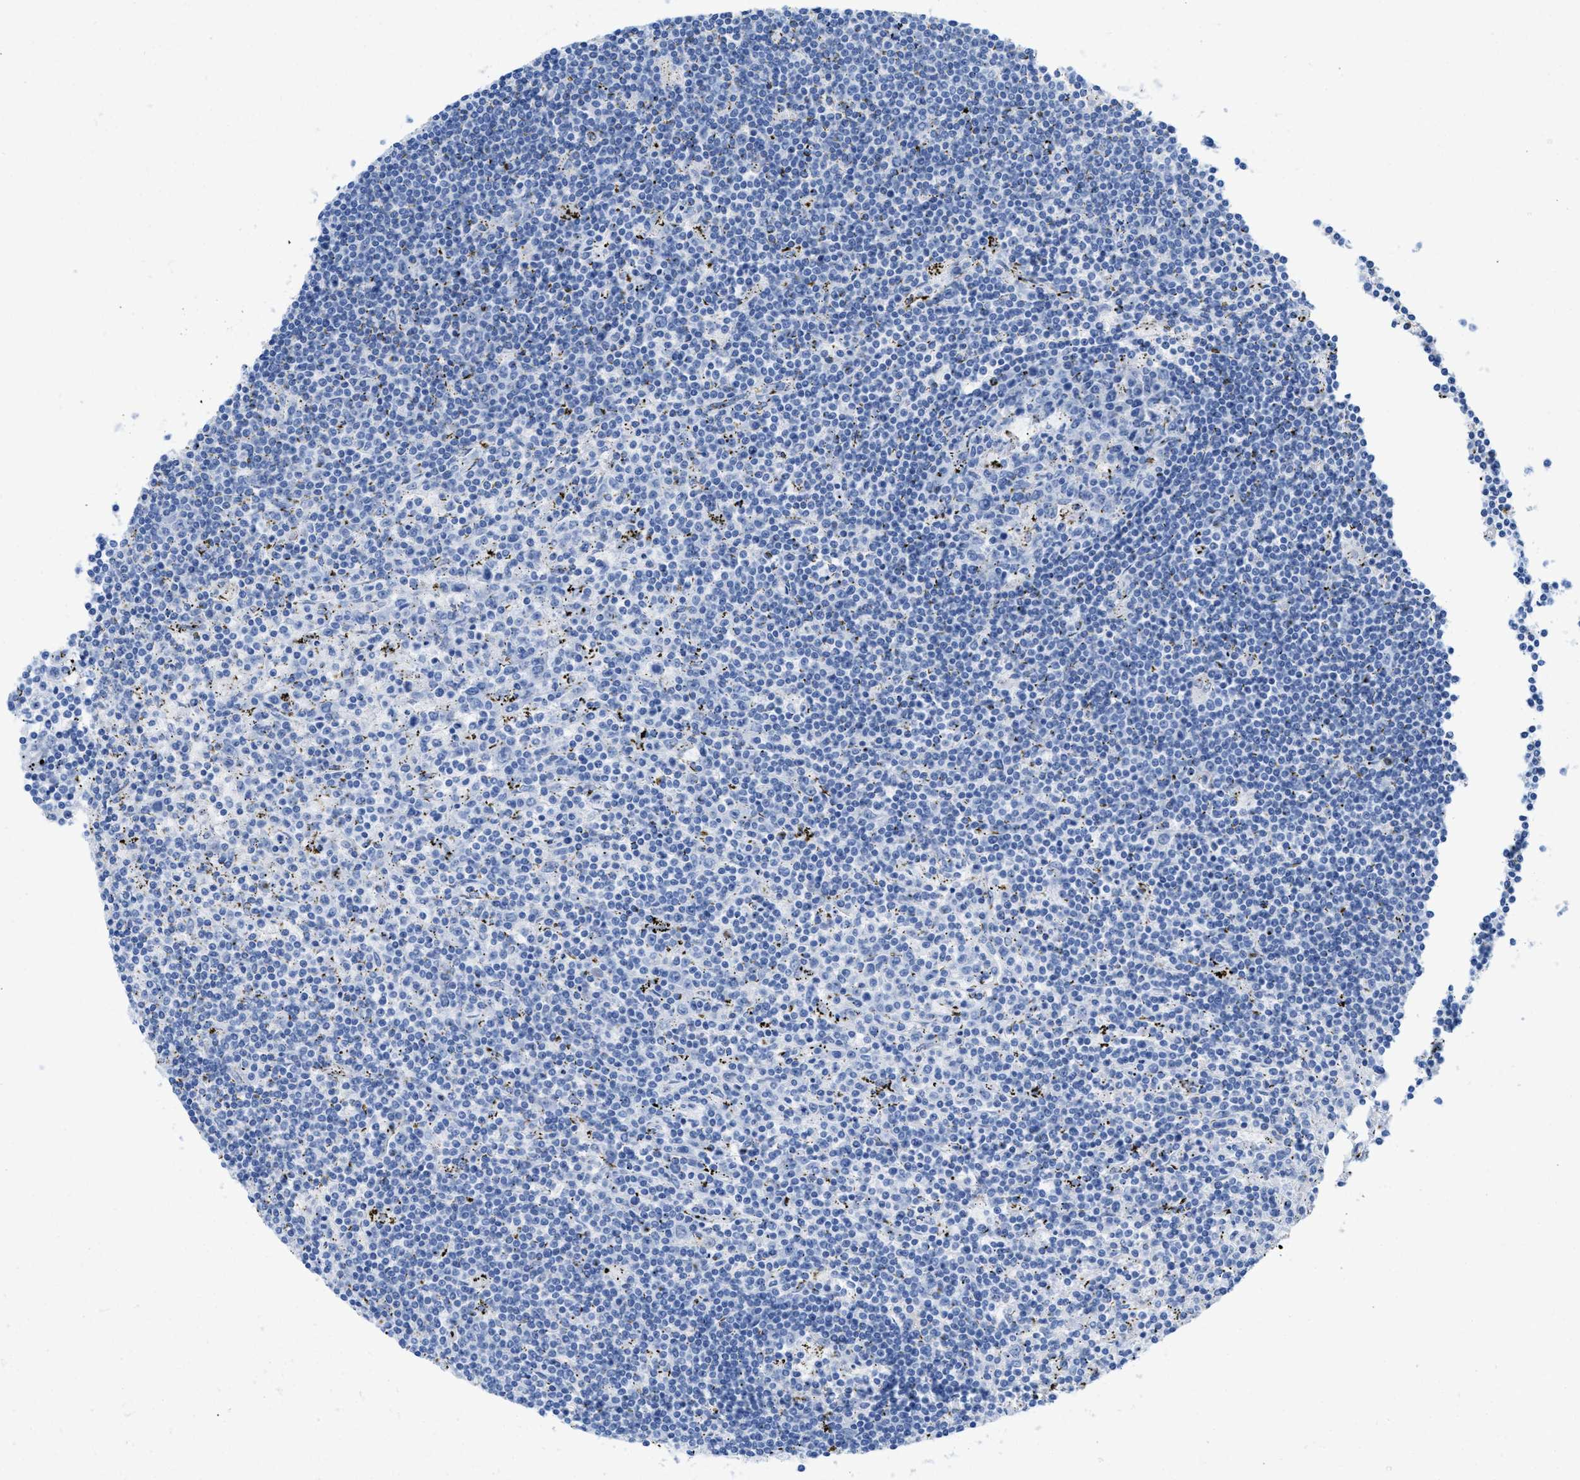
{"staining": {"intensity": "negative", "quantity": "none", "location": "none"}, "tissue": "lymphoma", "cell_type": "Tumor cells", "image_type": "cancer", "snomed": [{"axis": "morphology", "description": "Malignant lymphoma, non-Hodgkin's type, Low grade"}, {"axis": "topography", "description": "Spleen"}], "caption": "Immunohistochemical staining of low-grade malignant lymphoma, non-Hodgkin's type shows no significant staining in tumor cells.", "gene": "ANKFN1", "patient": {"sex": "male", "age": 76}}